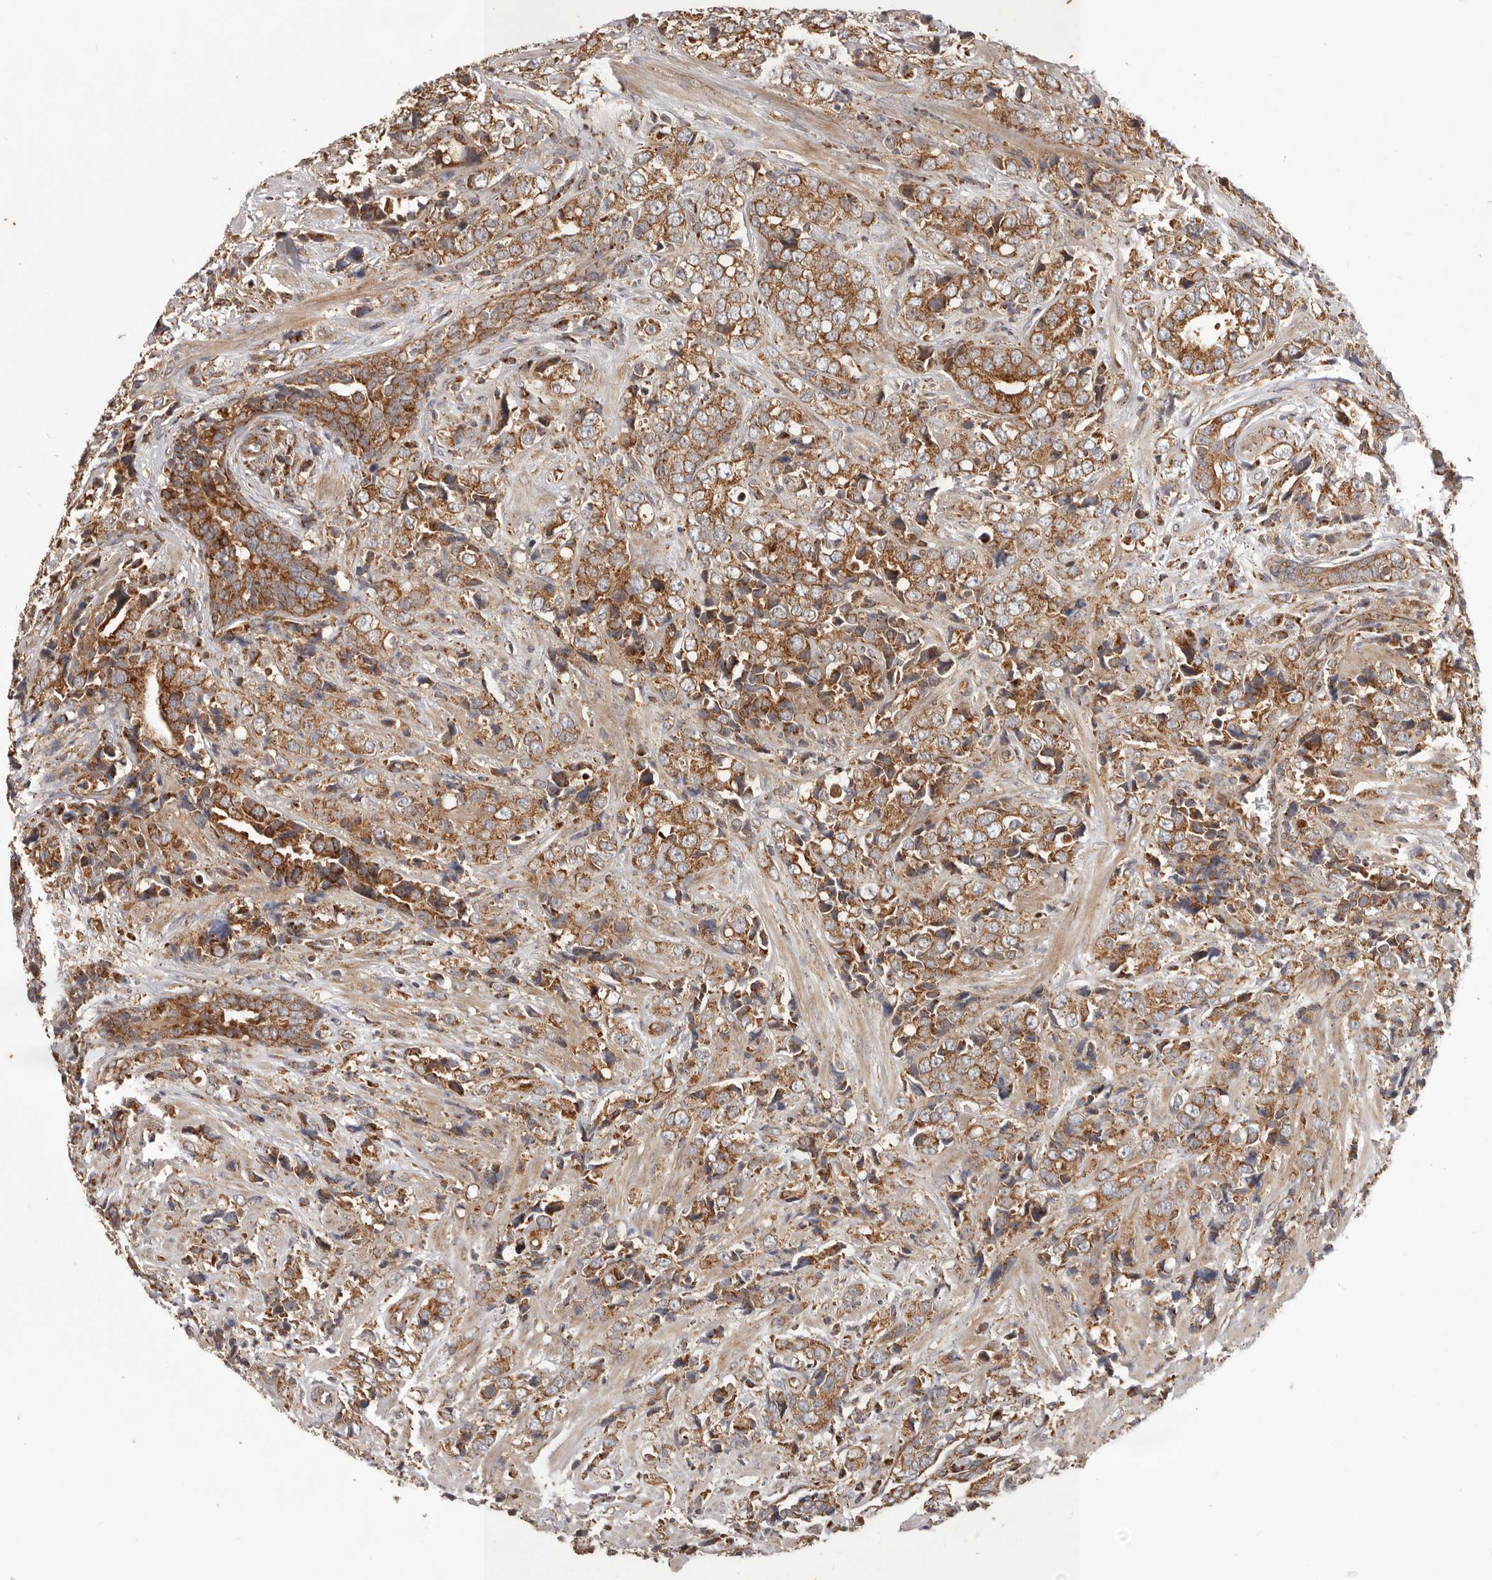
{"staining": {"intensity": "moderate", "quantity": ">75%", "location": "cytoplasmic/membranous"}, "tissue": "prostate cancer", "cell_type": "Tumor cells", "image_type": "cancer", "snomed": [{"axis": "morphology", "description": "Adenocarcinoma, High grade"}, {"axis": "topography", "description": "Prostate"}], "caption": "There is medium levels of moderate cytoplasmic/membranous positivity in tumor cells of adenocarcinoma (high-grade) (prostate), as demonstrated by immunohistochemical staining (brown color).", "gene": "MRPS10", "patient": {"sex": "male", "age": 71}}